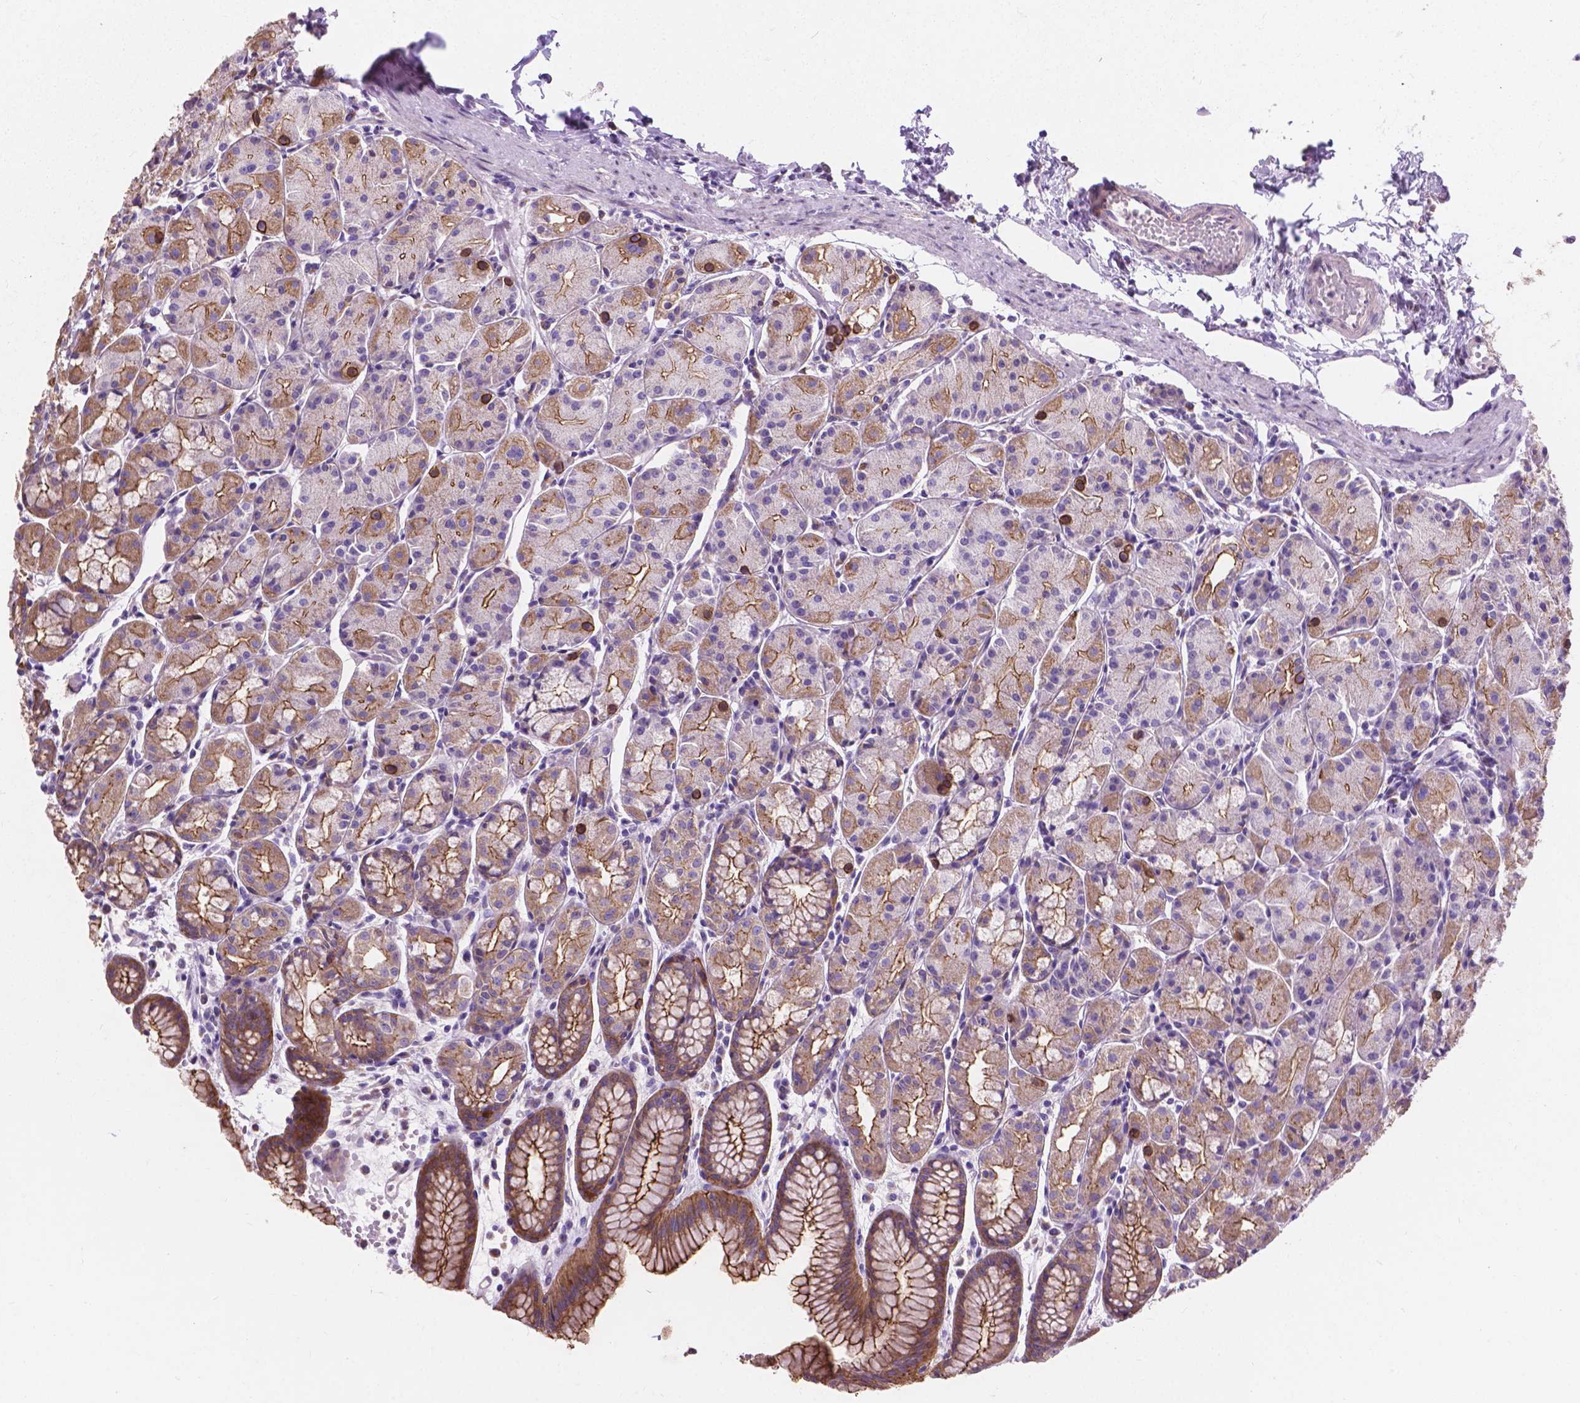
{"staining": {"intensity": "moderate", "quantity": "25%-75%", "location": "cytoplasmic/membranous"}, "tissue": "stomach", "cell_type": "Glandular cells", "image_type": "normal", "snomed": [{"axis": "morphology", "description": "Normal tissue, NOS"}, {"axis": "topography", "description": "Stomach, upper"}], "caption": "Glandular cells display medium levels of moderate cytoplasmic/membranous expression in about 25%-75% of cells in normal stomach. (DAB (3,3'-diaminobenzidine) = brown stain, brightfield microscopy at high magnification).", "gene": "MYH14", "patient": {"sex": "male", "age": 47}}